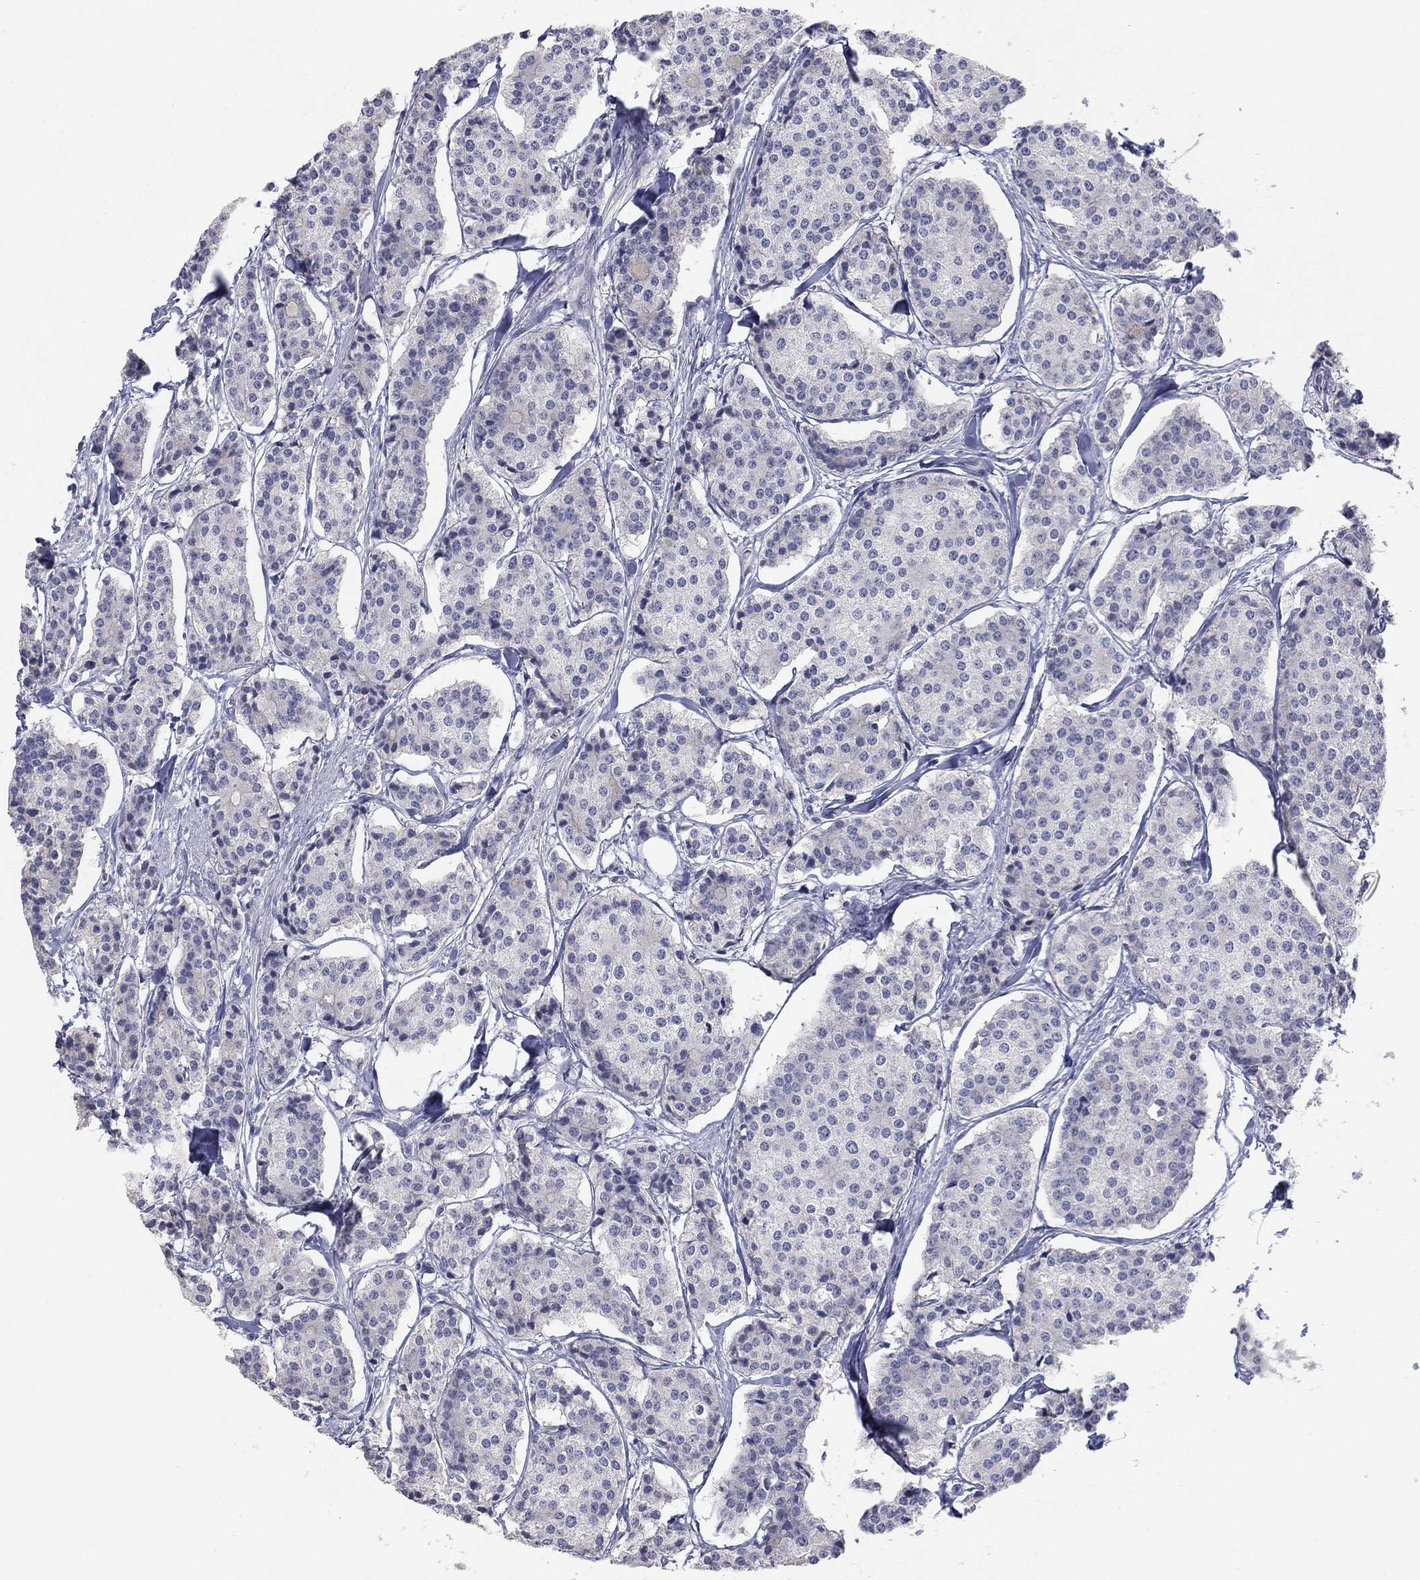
{"staining": {"intensity": "negative", "quantity": "none", "location": "none"}, "tissue": "carcinoid", "cell_type": "Tumor cells", "image_type": "cancer", "snomed": [{"axis": "morphology", "description": "Carcinoid, malignant, NOS"}, {"axis": "topography", "description": "Small intestine"}], "caption": "Immunohistochemical staining of carcinoid exhibits no significant staining in tumor cells.", "gene": "AMN1", "patient": {"sex": "female", "age": 65}}